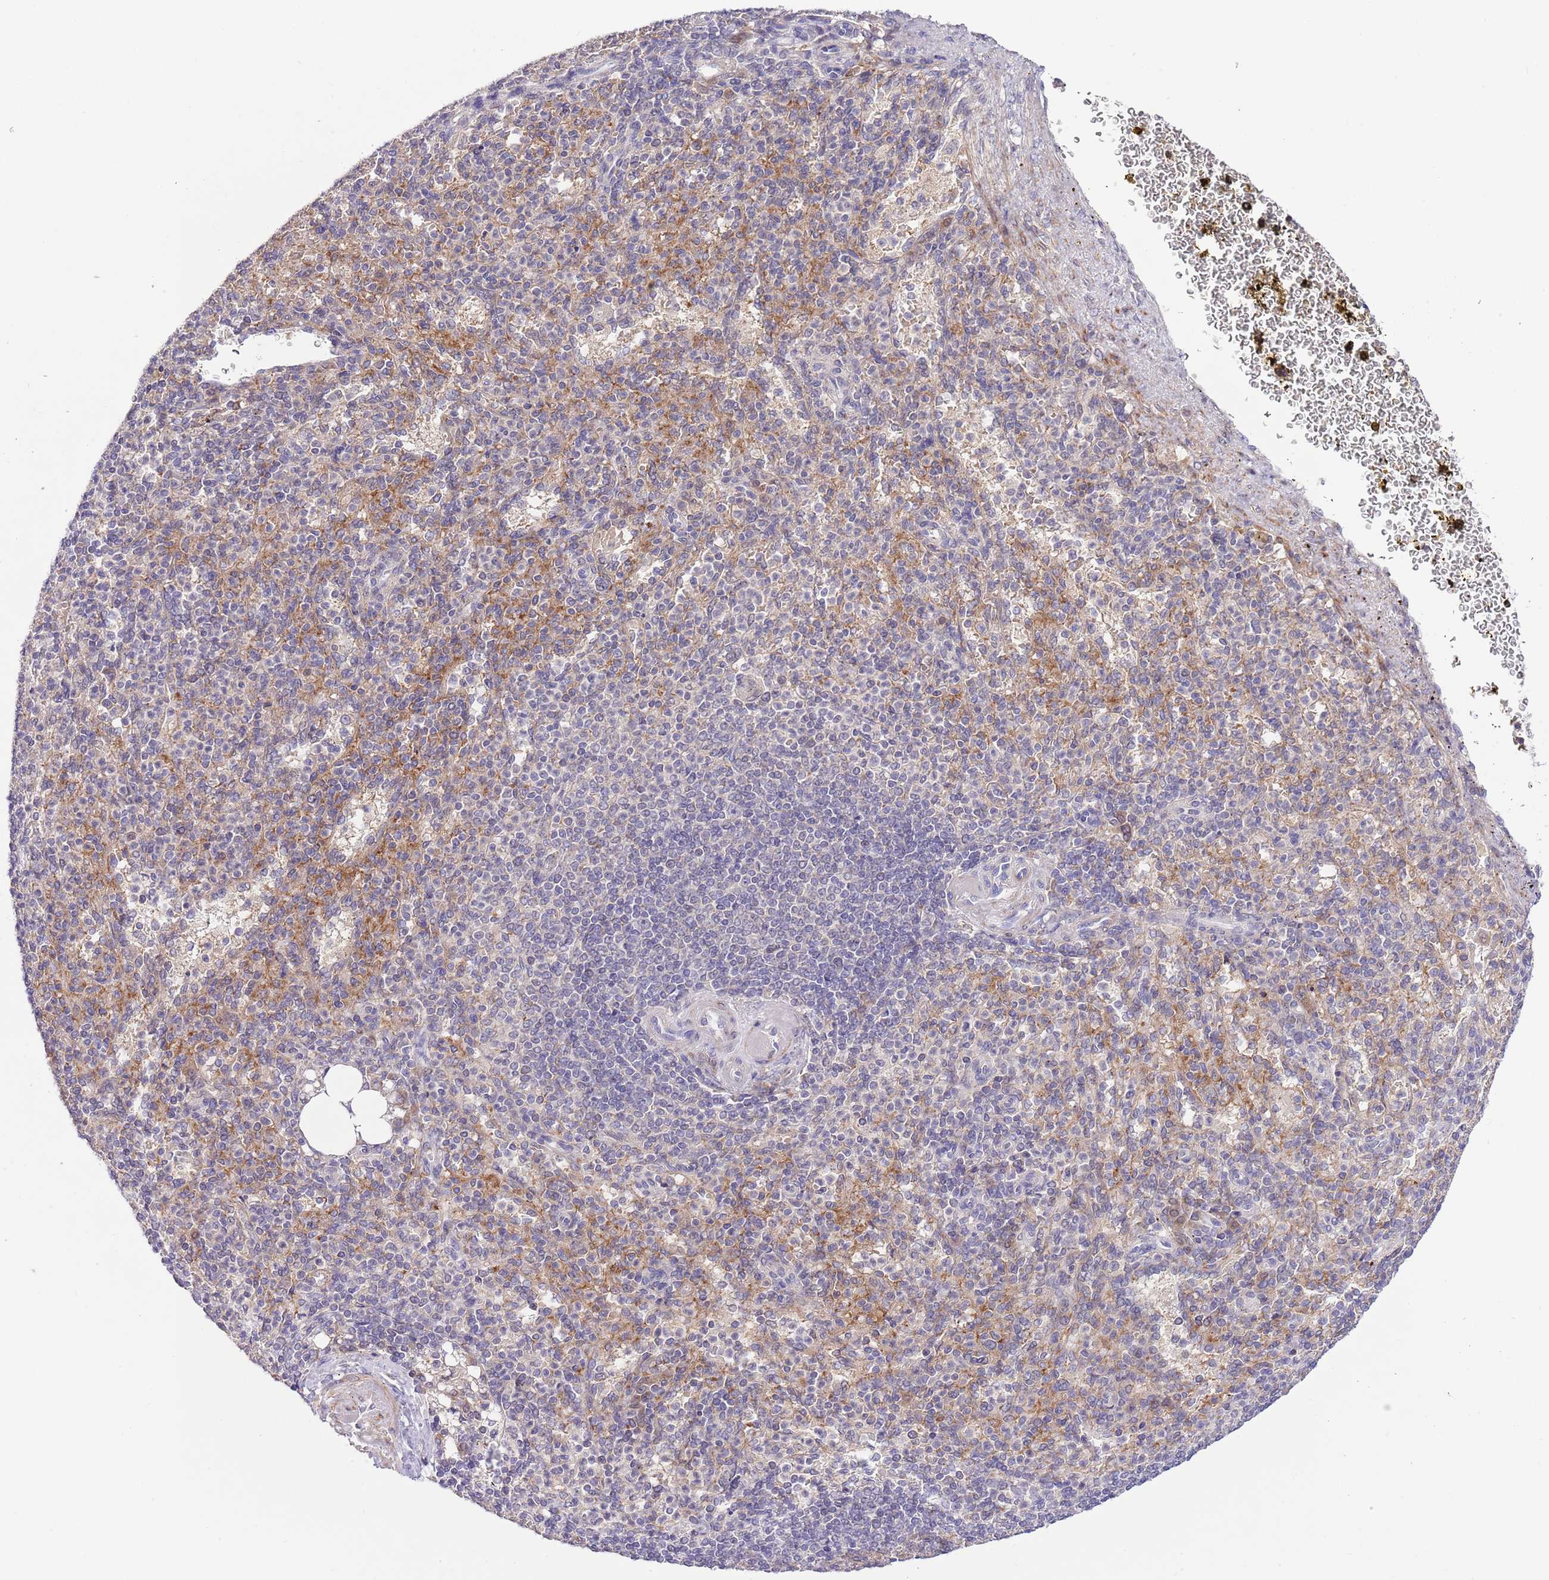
{"staining": {"intensity": "negative", "quantity": "none", "location": "none"}, "tissue": "spleen", "cell_type": "Cells in red pulp", "image_type": "normal", "snomed": [{"axis": "morphology", "description": "Normal tissue, NOS"}, {"axis": "topography", "description": "Spleen"}], "caption": "This is an immunohistochemistry (IHC) image of unremarkable spleen. There is no positivity in cells in red pulp.", "gene": "GALK2", "patient": {"sex": "female", "age": 74}}